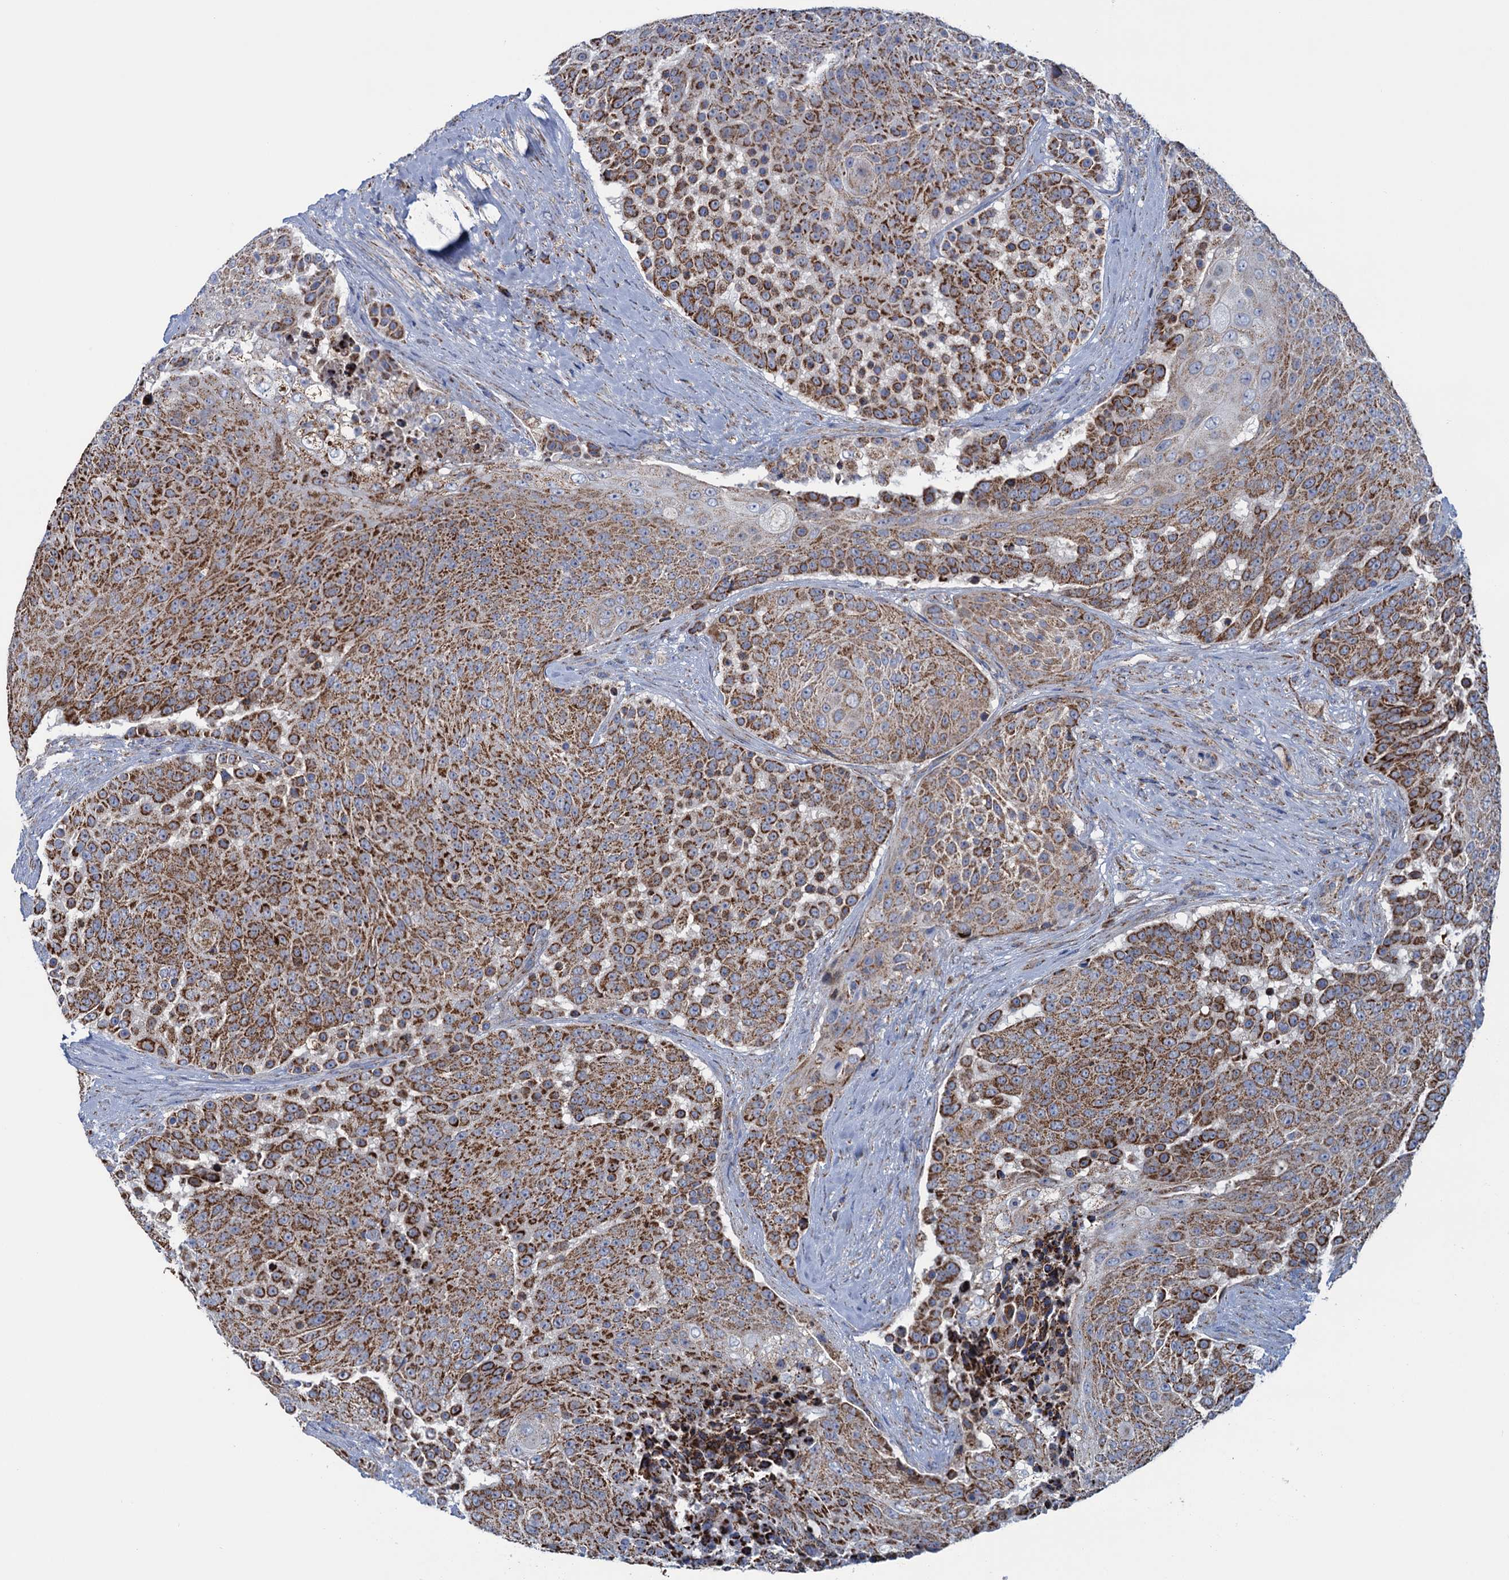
{"staining": {"intensity": "strong", "quantity": ">75%", "location": "cytoplasmic/membranous"}, "tissue": "urothelial cancer", "cell_type": "Tumor cells", "image_type": "cancer", "snomed": [{"axis": "morphology", "description": "Urothelial carcinoma, High grade"}, {"axis": "topography", "description": "Urinary bladder"}], "caption": "The histopathology image displays a brown stain indicating the presence of a protein in the cytoplasmic/membranous of tumor cells in urothelial cancer.", "gene": "GTPBP3", "patient": {"sex": "female", "age": 63}}